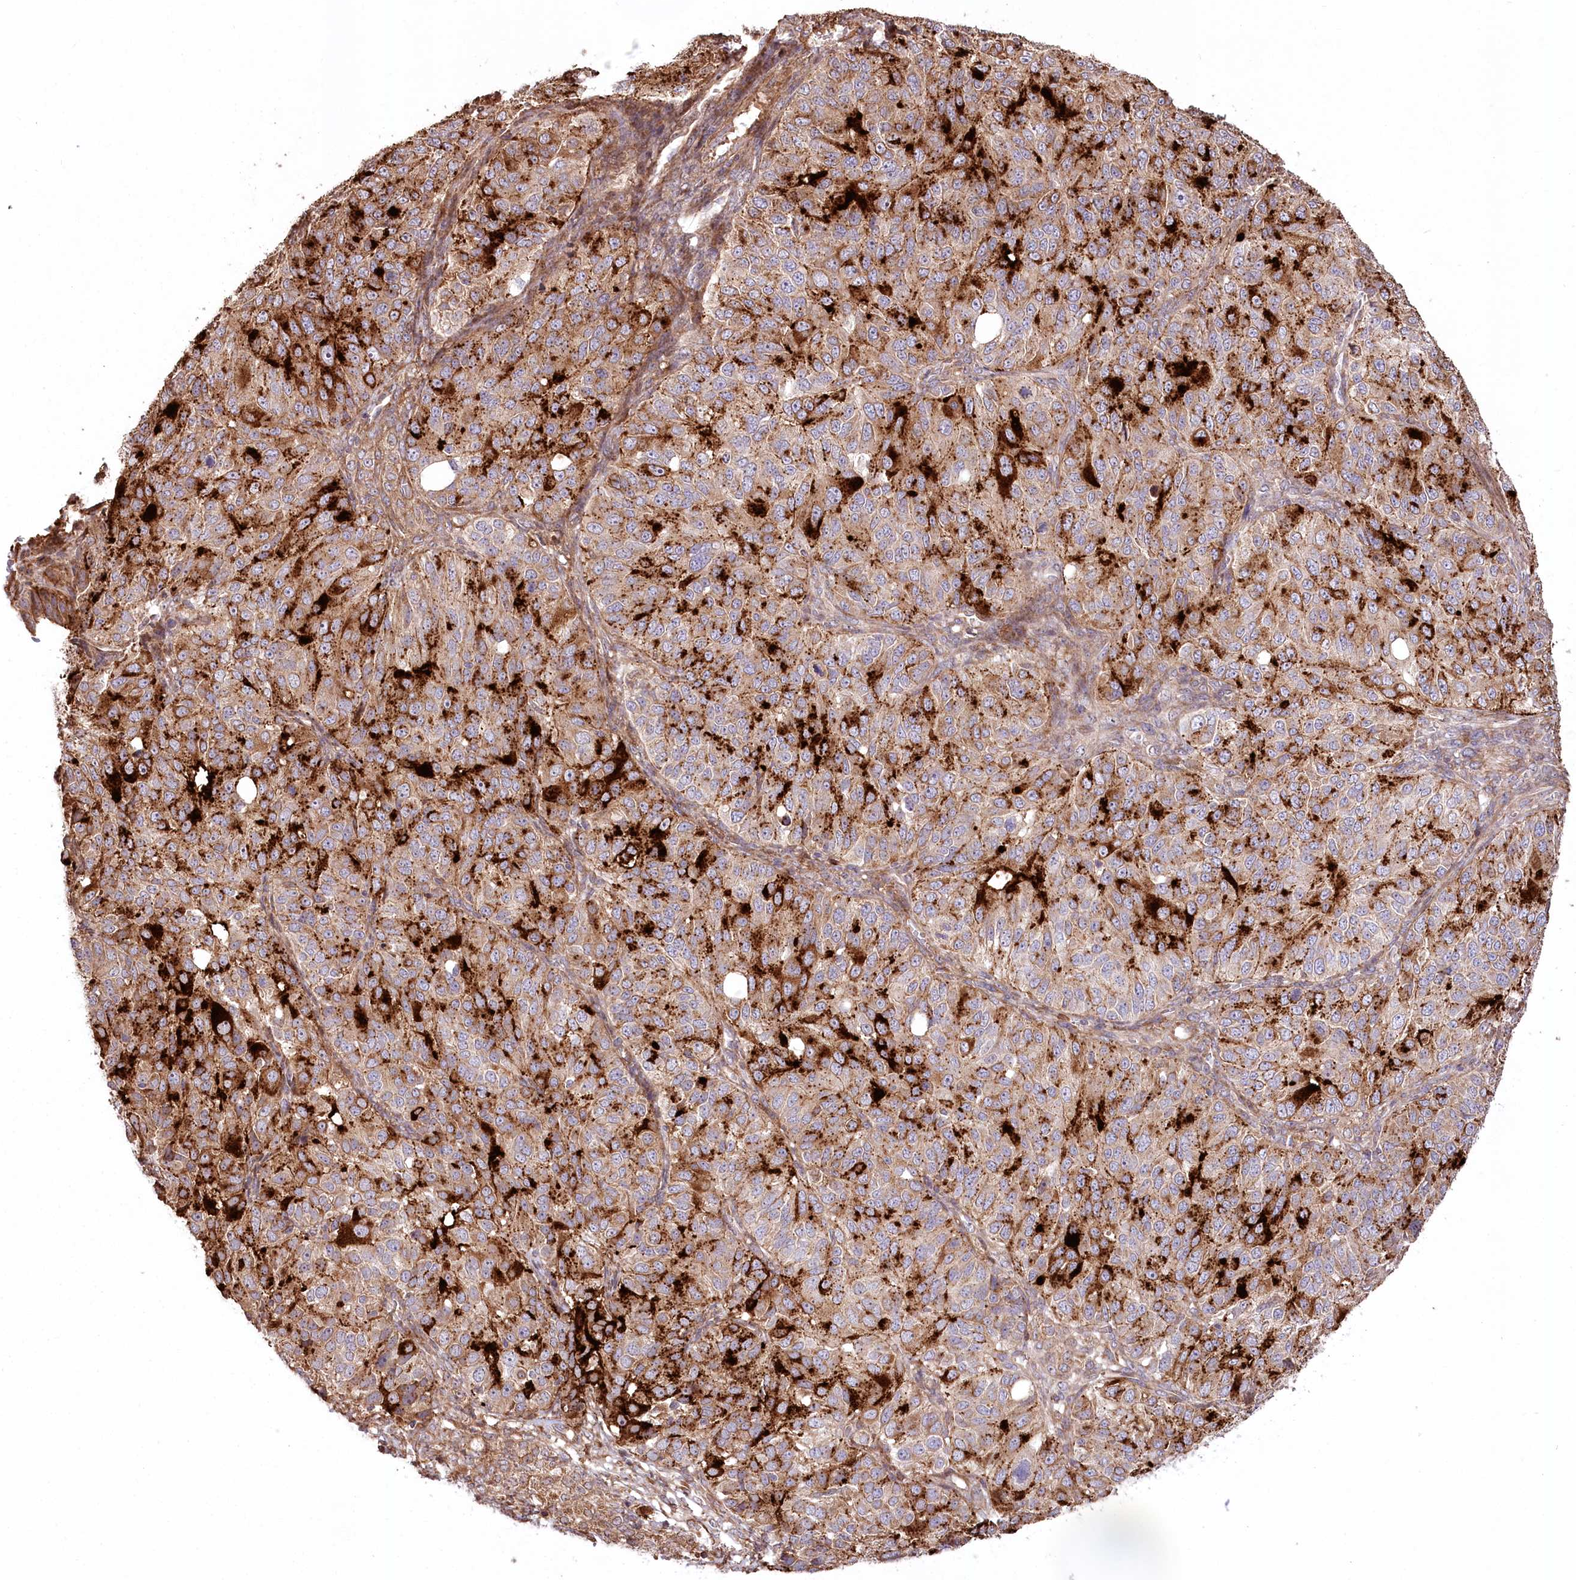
{"staining": {"intensity": "strong", "quantity": "25%-75%", "location": "cytoplasmic/membranous"}, "tissue": "ovarian cancer", "cell_type": "Tumor cells", "image_type": "cancer", "snomed": [{"axis": "morphology", "description": "Carcinoma, endometroid"}, {"axis": "topography", "description": "Ovary"}], "caption": "Protein expression analysis of endometroid carcinoma (ovarian) reveals strong cytoplasmic/membranous positivity in approximately 25%-75% of tumor cells.", "gene": "RNF24", "patient": {"sex": "female", "age": 51}}